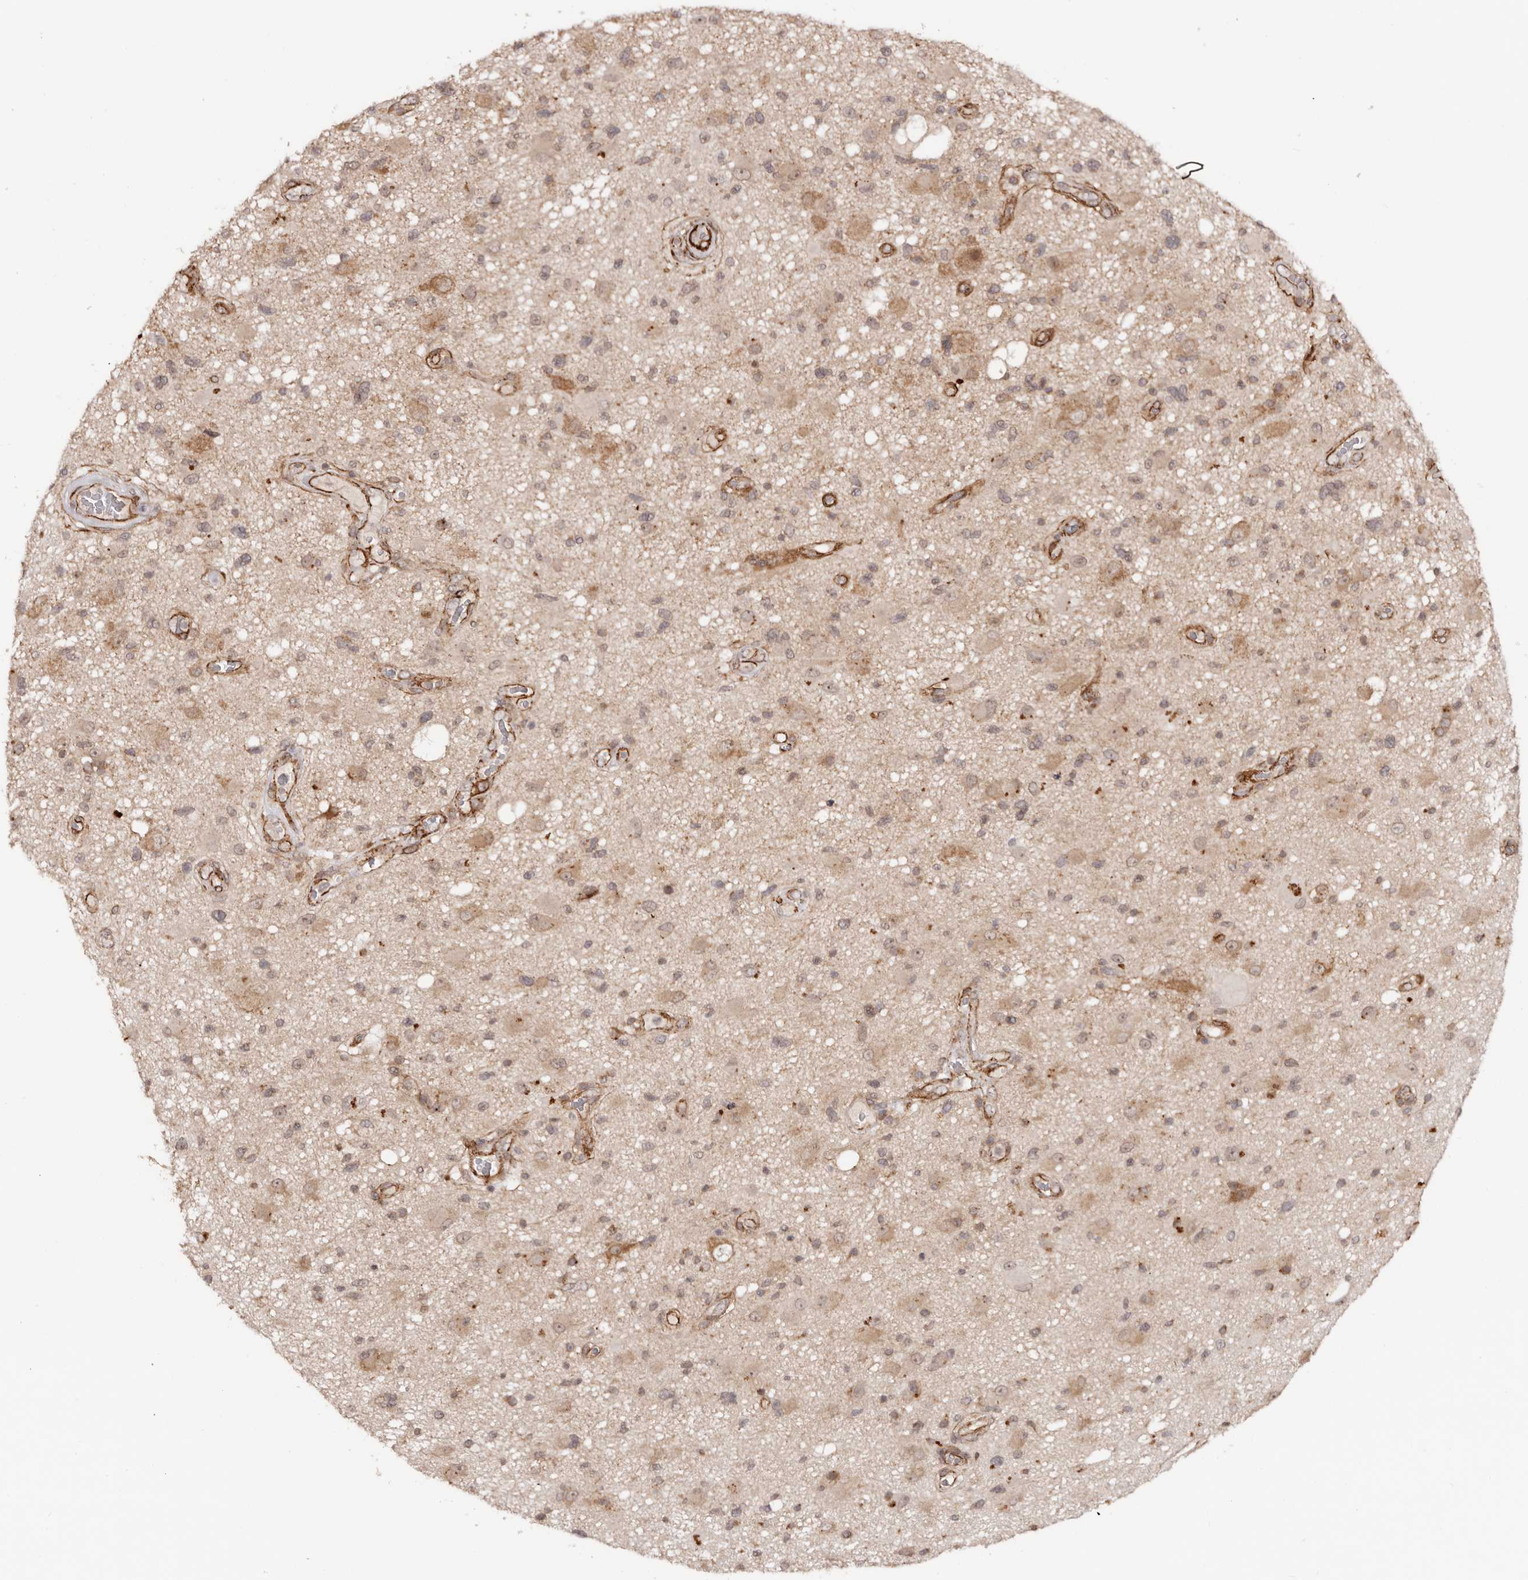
{"staining": {"intensity": "weak", "quantity": ">75%", "location": "cytoplasmic/membranous"}, "tissue": "glioma", "cell_type": "Tumor cells", "image_type": "cancer", "snomed": [{"axis": "morphology", "description": "Glioma, malignant, High grade"}, {"axis": "topography", "description": "Brain"}], "caption": "Tumor cells demonstrate low levels of weak cytoplasmic/membranous positivity in about >75% of cells in malignant glioma (high-grade). The staining was performed using DAB to visualize the protein expression in brown, while the nuclei were stained in blue with hematoxylin (Magnification: 20x).", "gene": "MICAL2", "patient": {"sex": "male", "age": 33}}